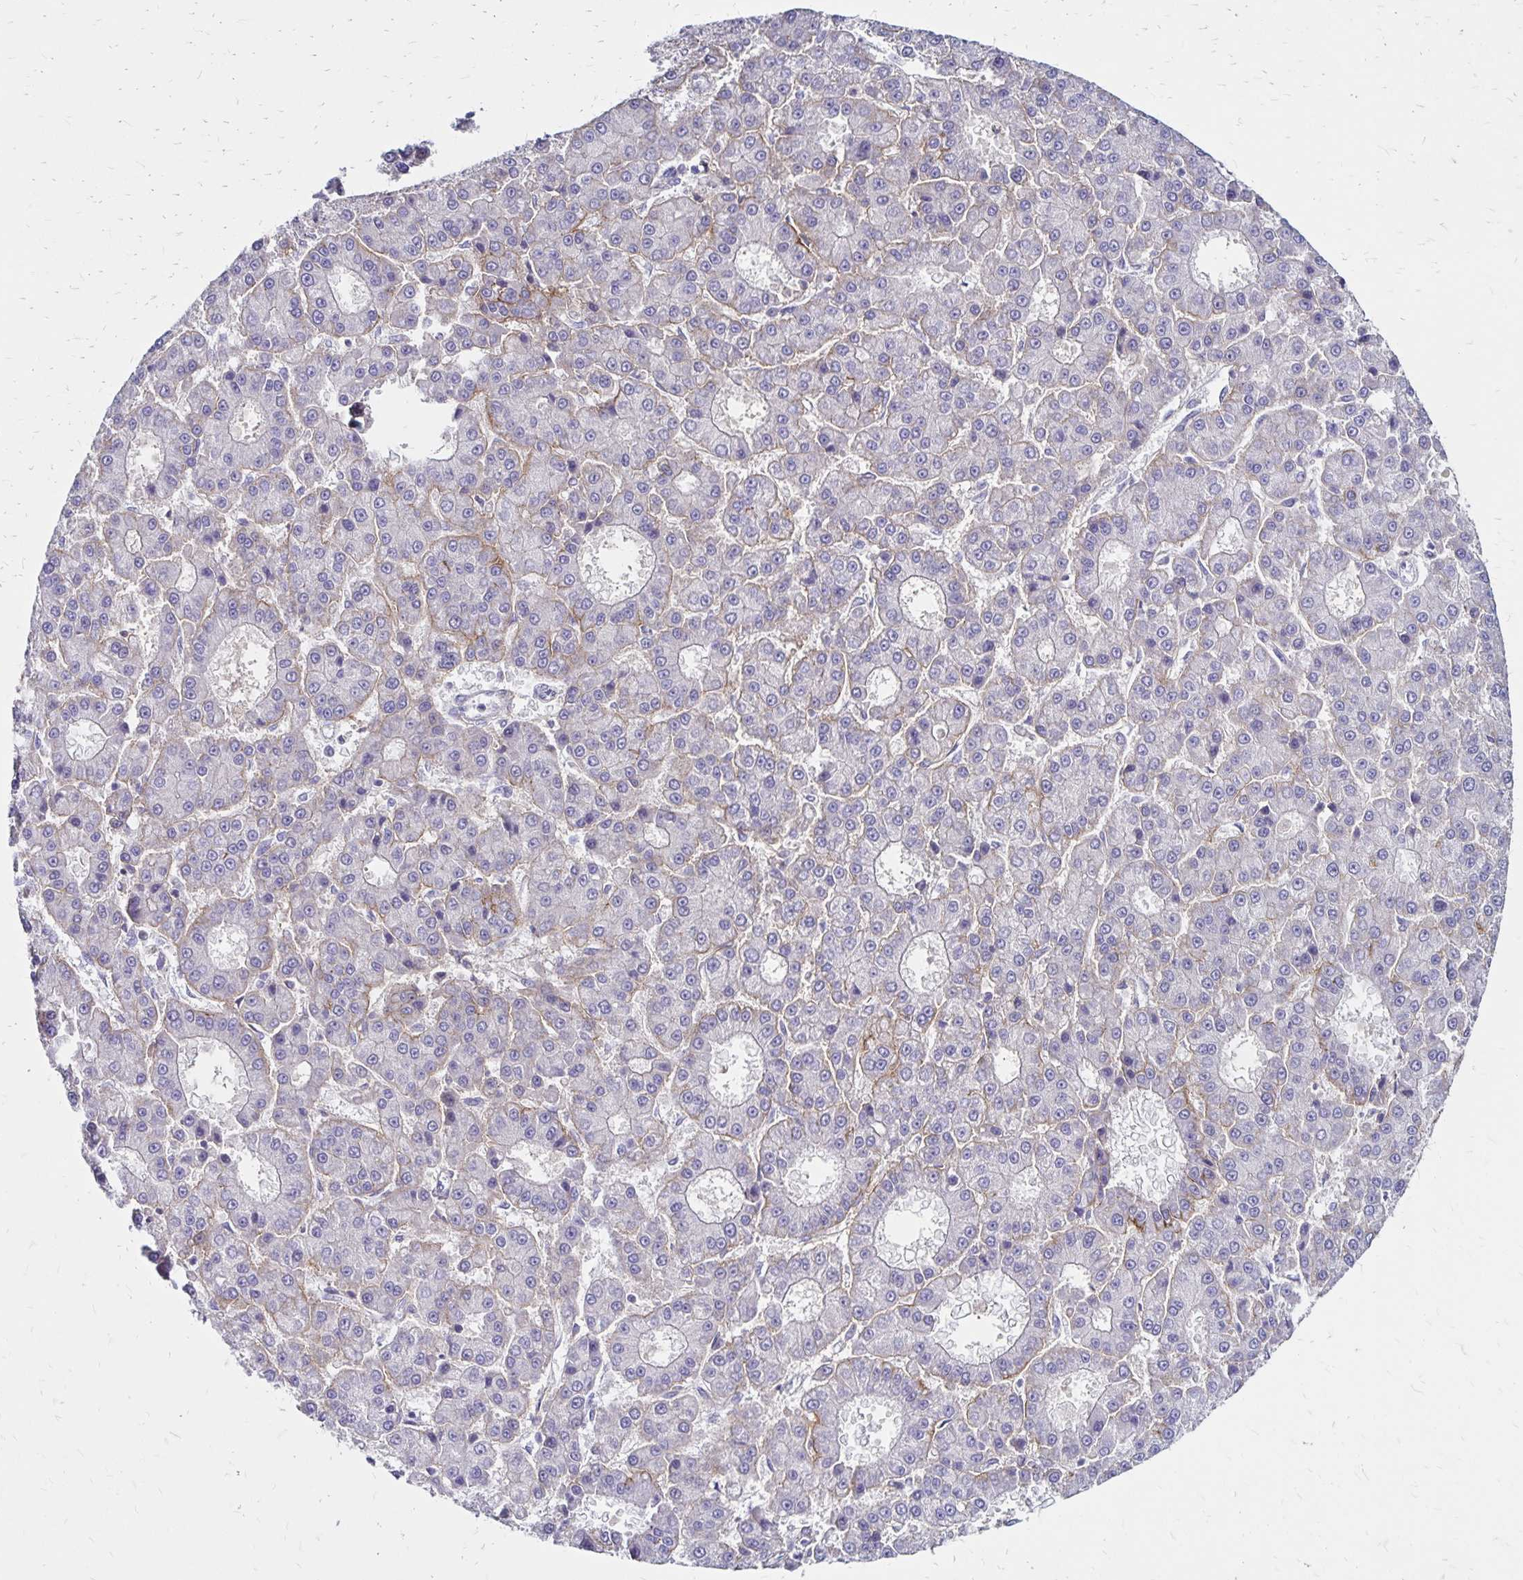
{"staining": {"intensity": "negative", "quantity": "none", "location": "none"}, "tissue": "liver cancer", "cell_type": "Tumor cells", "image_type": "cancer", "snomed": [{"axis": "morphology", "description": "Carcinoma, Hepatocellular, NOS"}, {"axis": "topography", "description": "Liver"}], "caption": "Hepatocellular carcinoma (liver) was stained to show a protein in brown. There is no significant positivity in tumor cells.", "gene": "TNS3", "patient": {"sex": "male", "age": 70}}